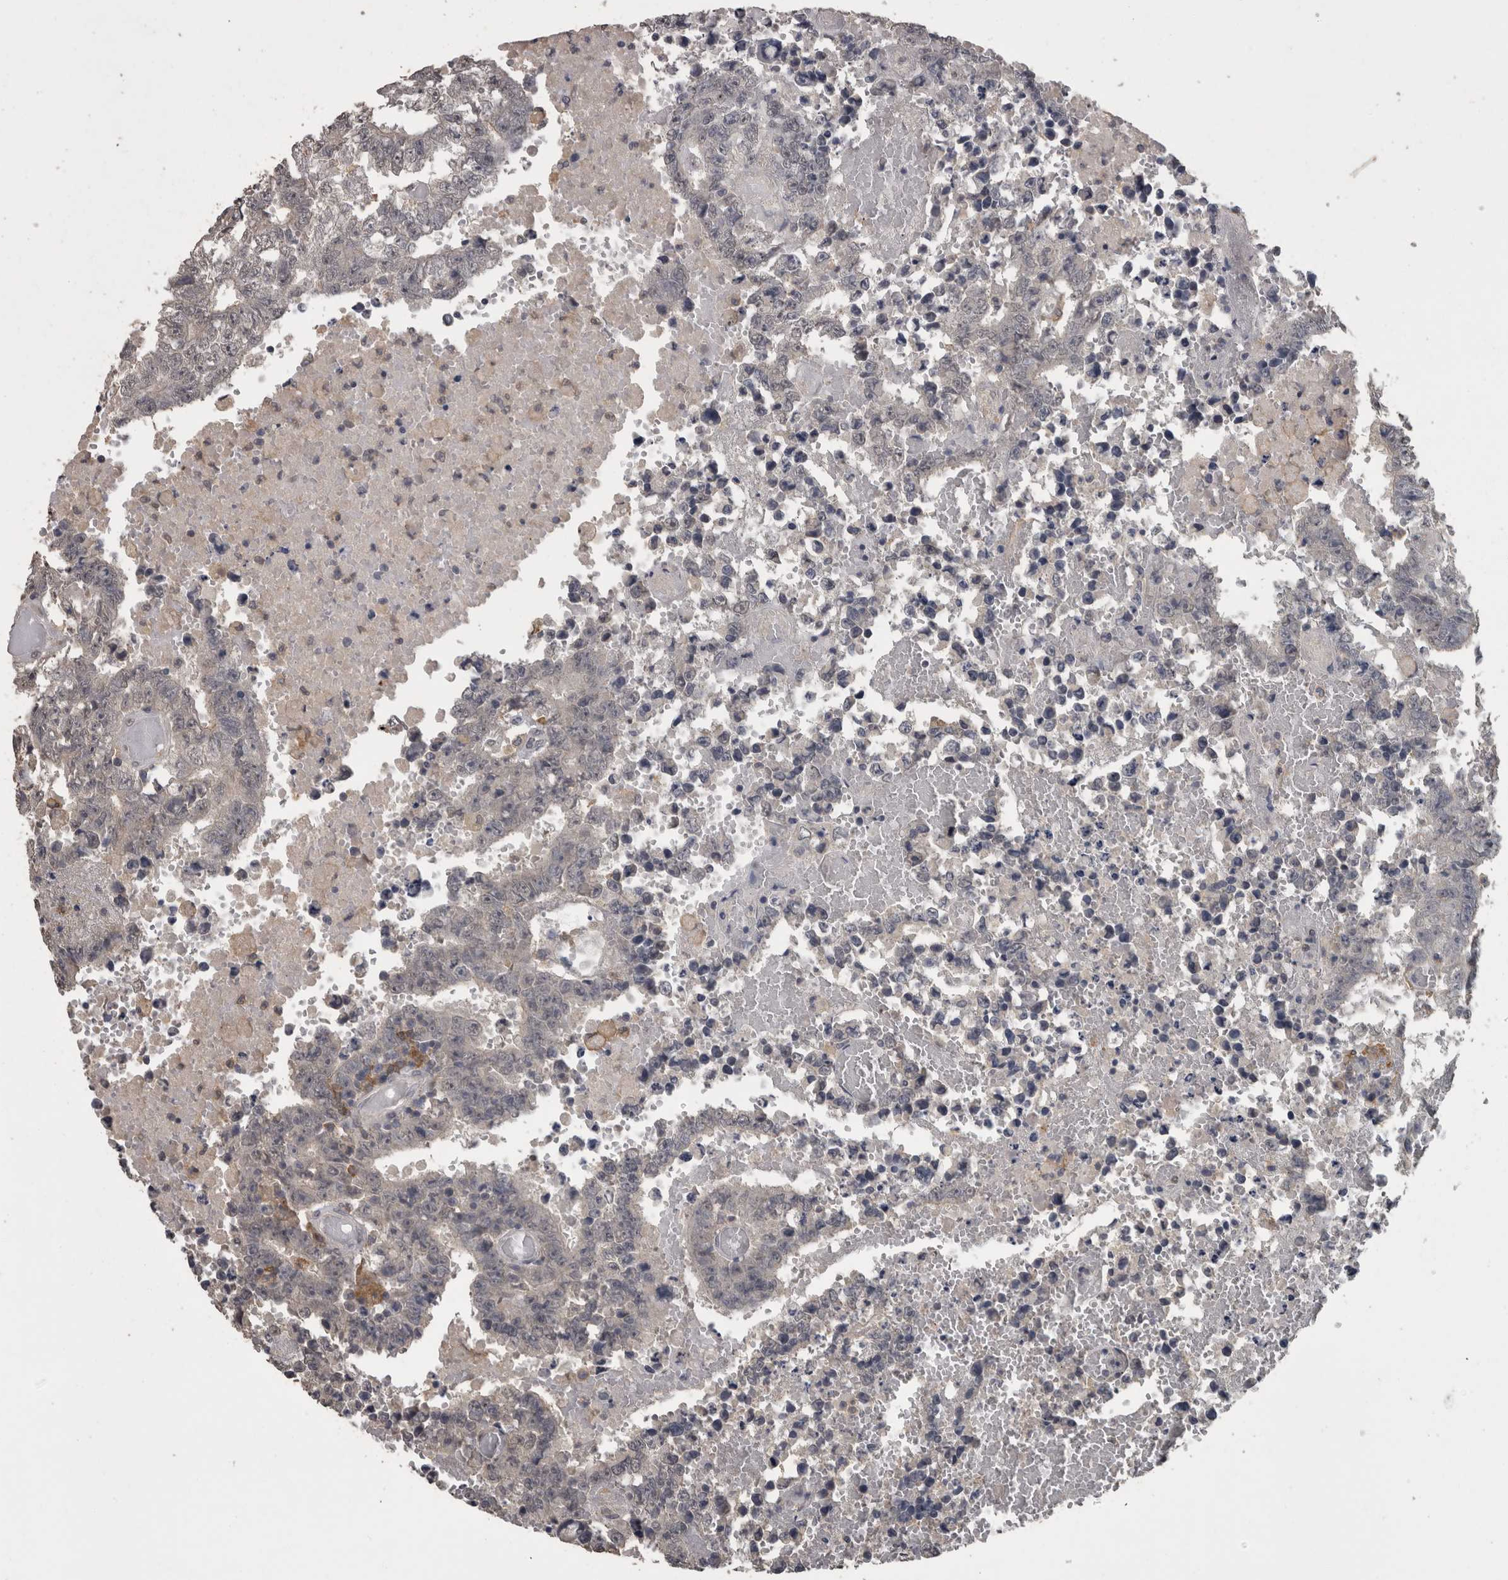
{"staining": {"intensity": "negative", "quantity": "none", "location": "none"}, "tissue": "testis cancer", "cell_type": "Tumor cells", "image_type": "cancer", "snomed": [{"axis": "morphology", "description": "Carcinoma, Embryonal, NOS"}, {"axis": "topography", "description": "Testis"}], "caption": "Embryonal carcinoma (testis) stained for a protein using immunohistochemistry (IHC) demonstrates no expression tumor cells.", "gene": "PIK3AP1", "patient": {"sex": "male", "age": 25}}